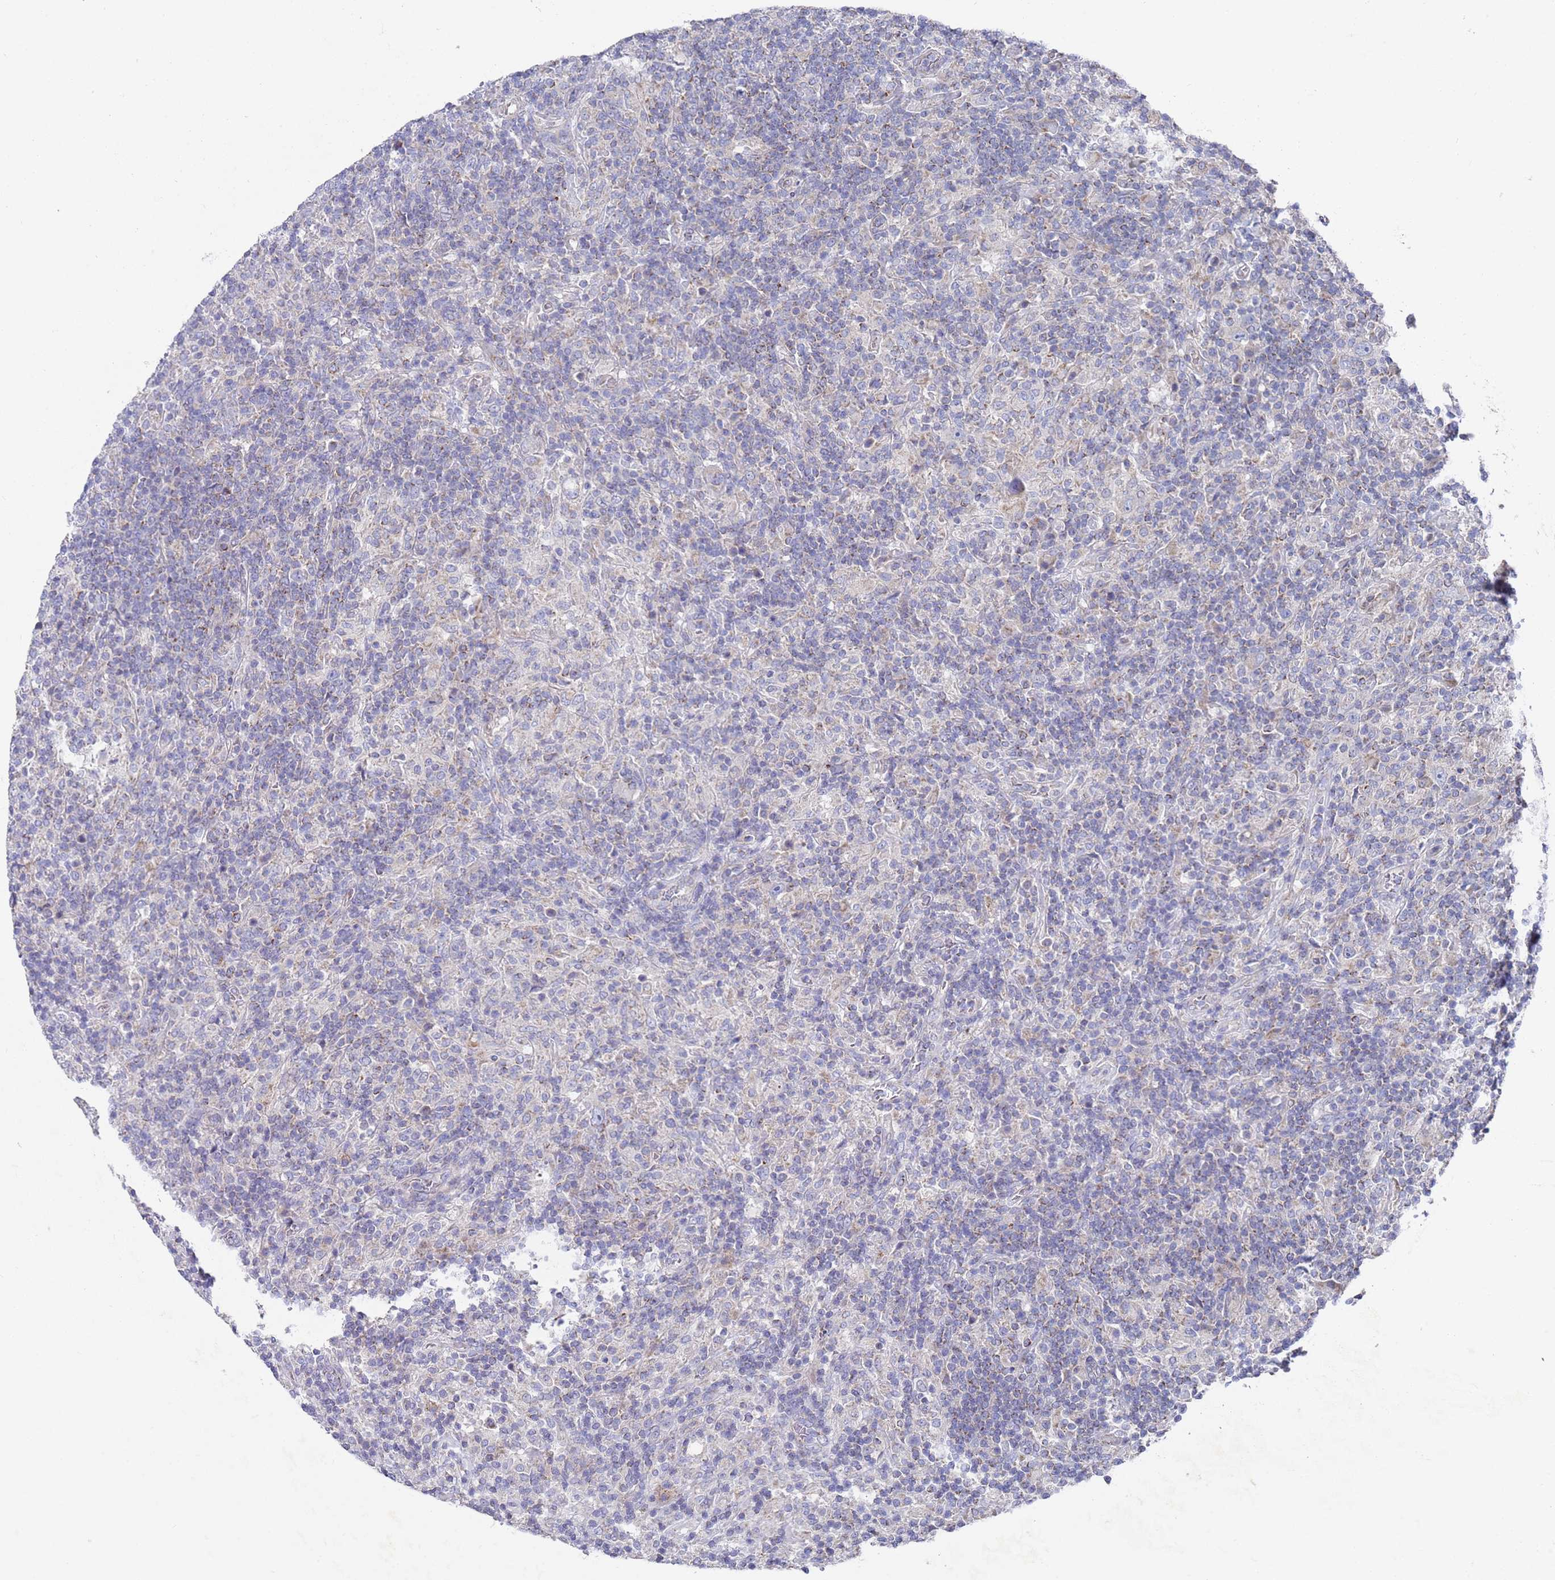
{"staining": {"intensity": "negative", "quantity": "none", "location": "none"}, "tissue": "lymphoma", "cell_type": "Tumor cells", "image_type": "cancer", "snomed": [{"axis": "morphology", "description": "Hodgkin's disease, NOS"}, {"axis": "topography", "description": "Lymph node"}], "caption": "The photomicrograph exhibits no significant expression in tumor cells of Hodgkin's disease. (DAB (3,3'-diaminobenzidine) immunohistochemistry (IHC), high magnification).", "gene": "NPEPPS", "patient": {"sex": "male", "age": 70}}